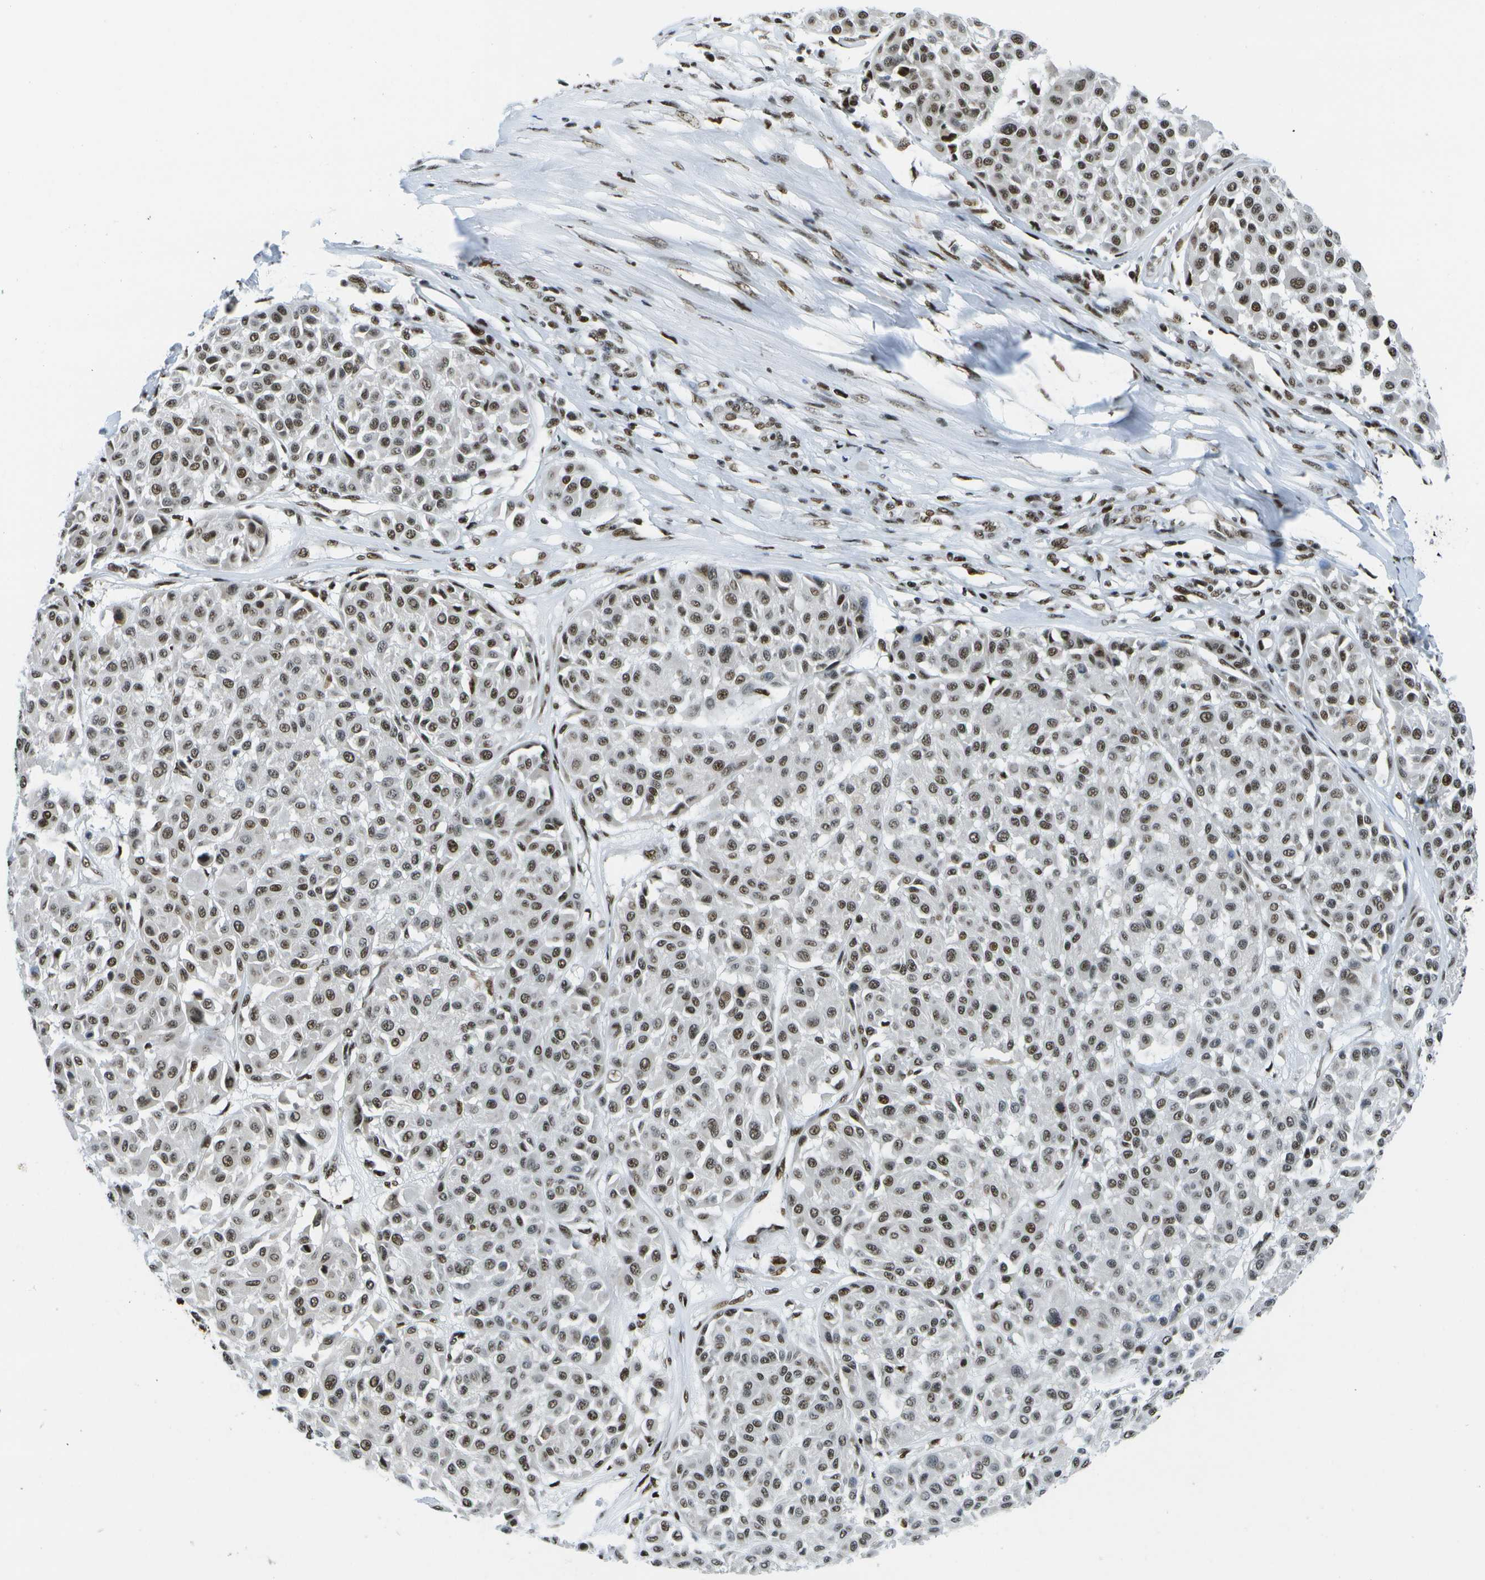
{"staining": {"intensity": "moderate", "quantity": ">75%", "location": "nuclear"}, "tissue": "melanoma", "cell_type": "Tumor cells", "image_type": "cancer", "snomed": [{"axis": "morphology", "description": "Malignant melanoma, Metastatic site"}, {"axis": "topography", "description": "Soft tissue"}], "caption": "Malignant melanoma (metastatic site) stained with DAB immunohistochemistry (IHC) displays medium levels of moderate nuclear expression in about >75% of tumor cells.", "gene": "NSRP1", "patient": {"sex": "male", "age": 41}}